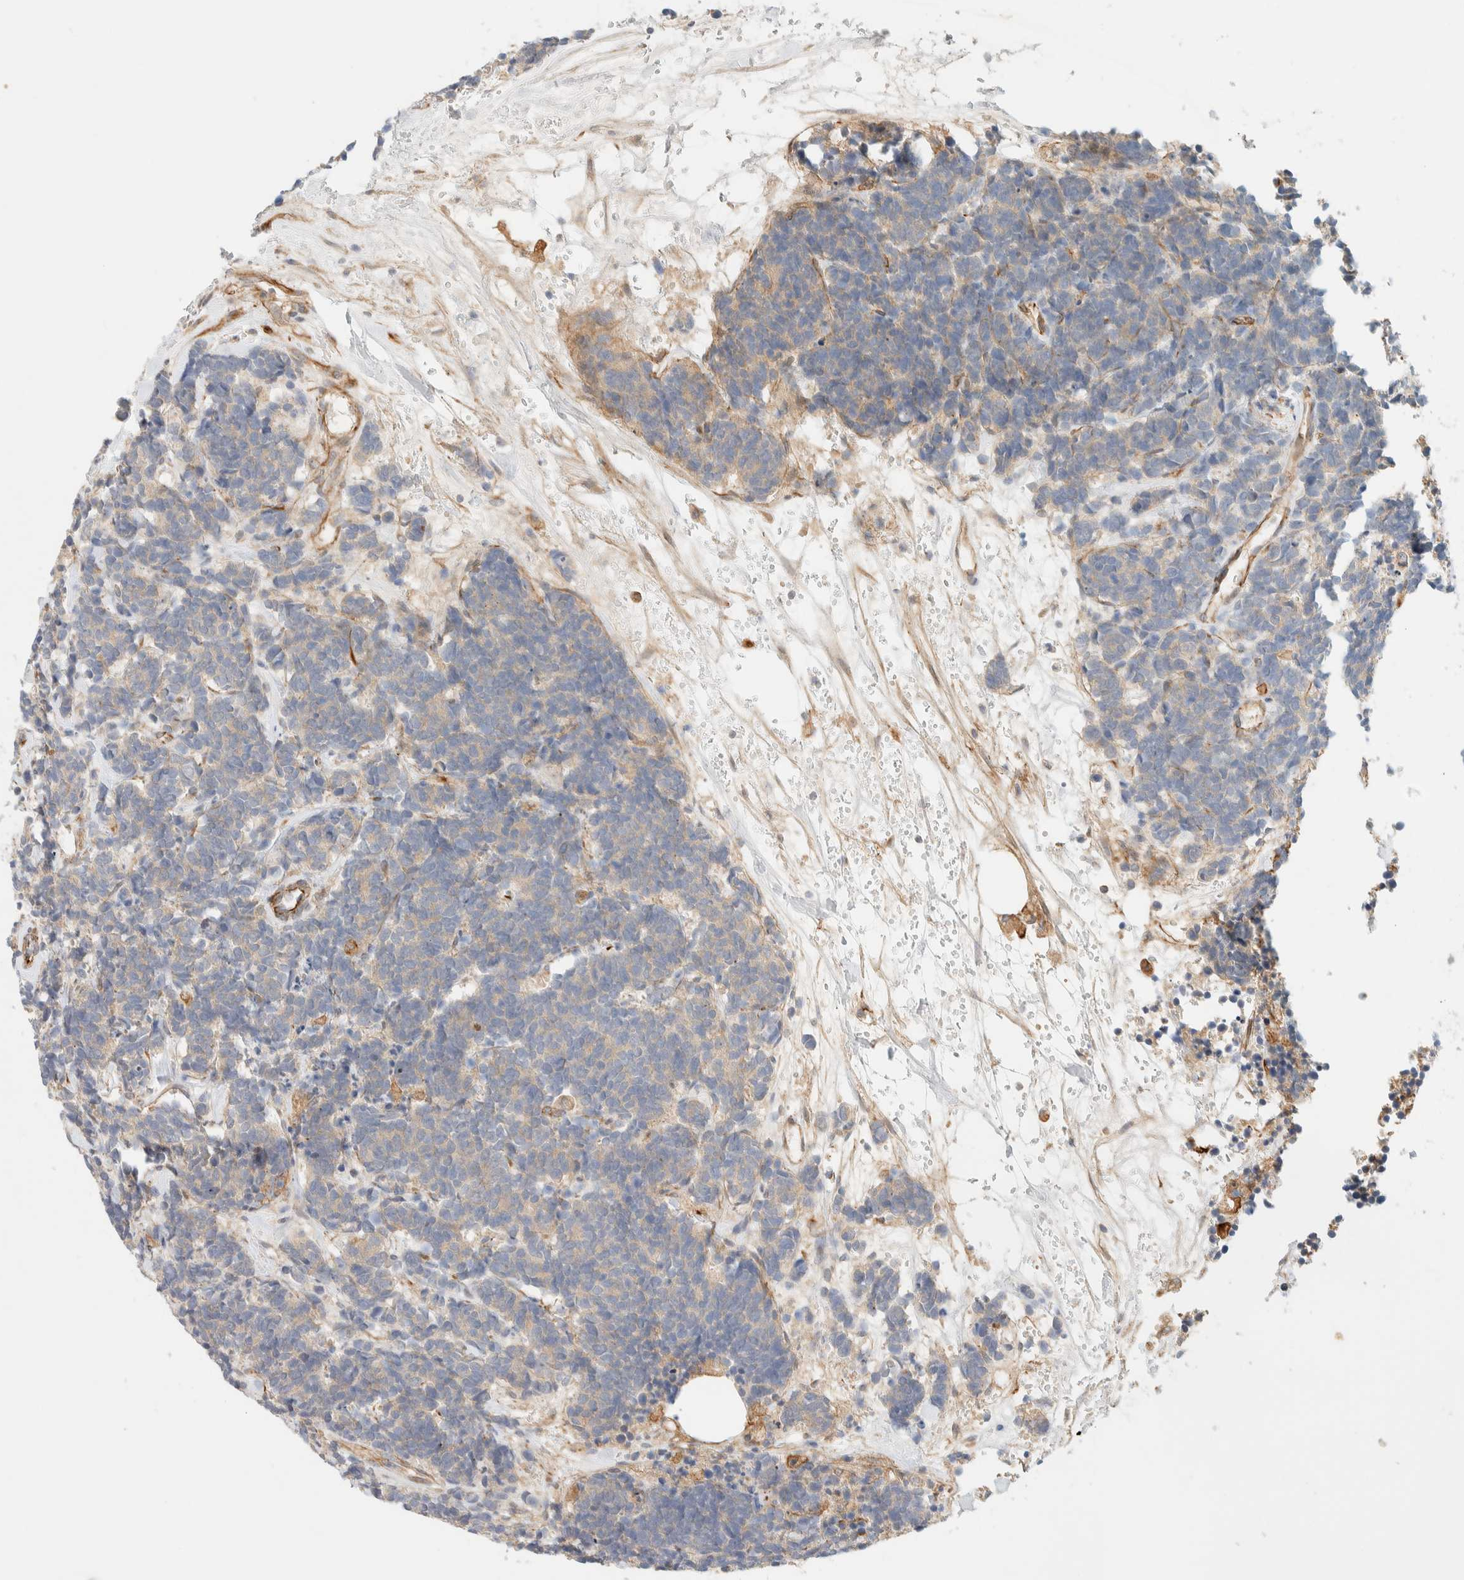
{"staining": {"intensity": "weak", "quantity": "<25%", "location": "cytoplasmic/membranous"}, "tissue": "carcinoid", "cell_type": "Tumor cells", "image_type": "cancer", "snomed": [{"axis": "morphology", "description": "Carcinoma, NOS"}, {"axis": "morphology", "description": "Carcinoid, malignant, NOS"}, {"axis": "topography", "description": "Urinary bladder"}], "caption": "This histopathology image is of carcinoma stained with IHC to label a protein in brown with the nuclei are counter-stained blue. There is no positivity in tumor cells.", "gene": "FAT1", "patient": {"sex": "male", "age": 57}}